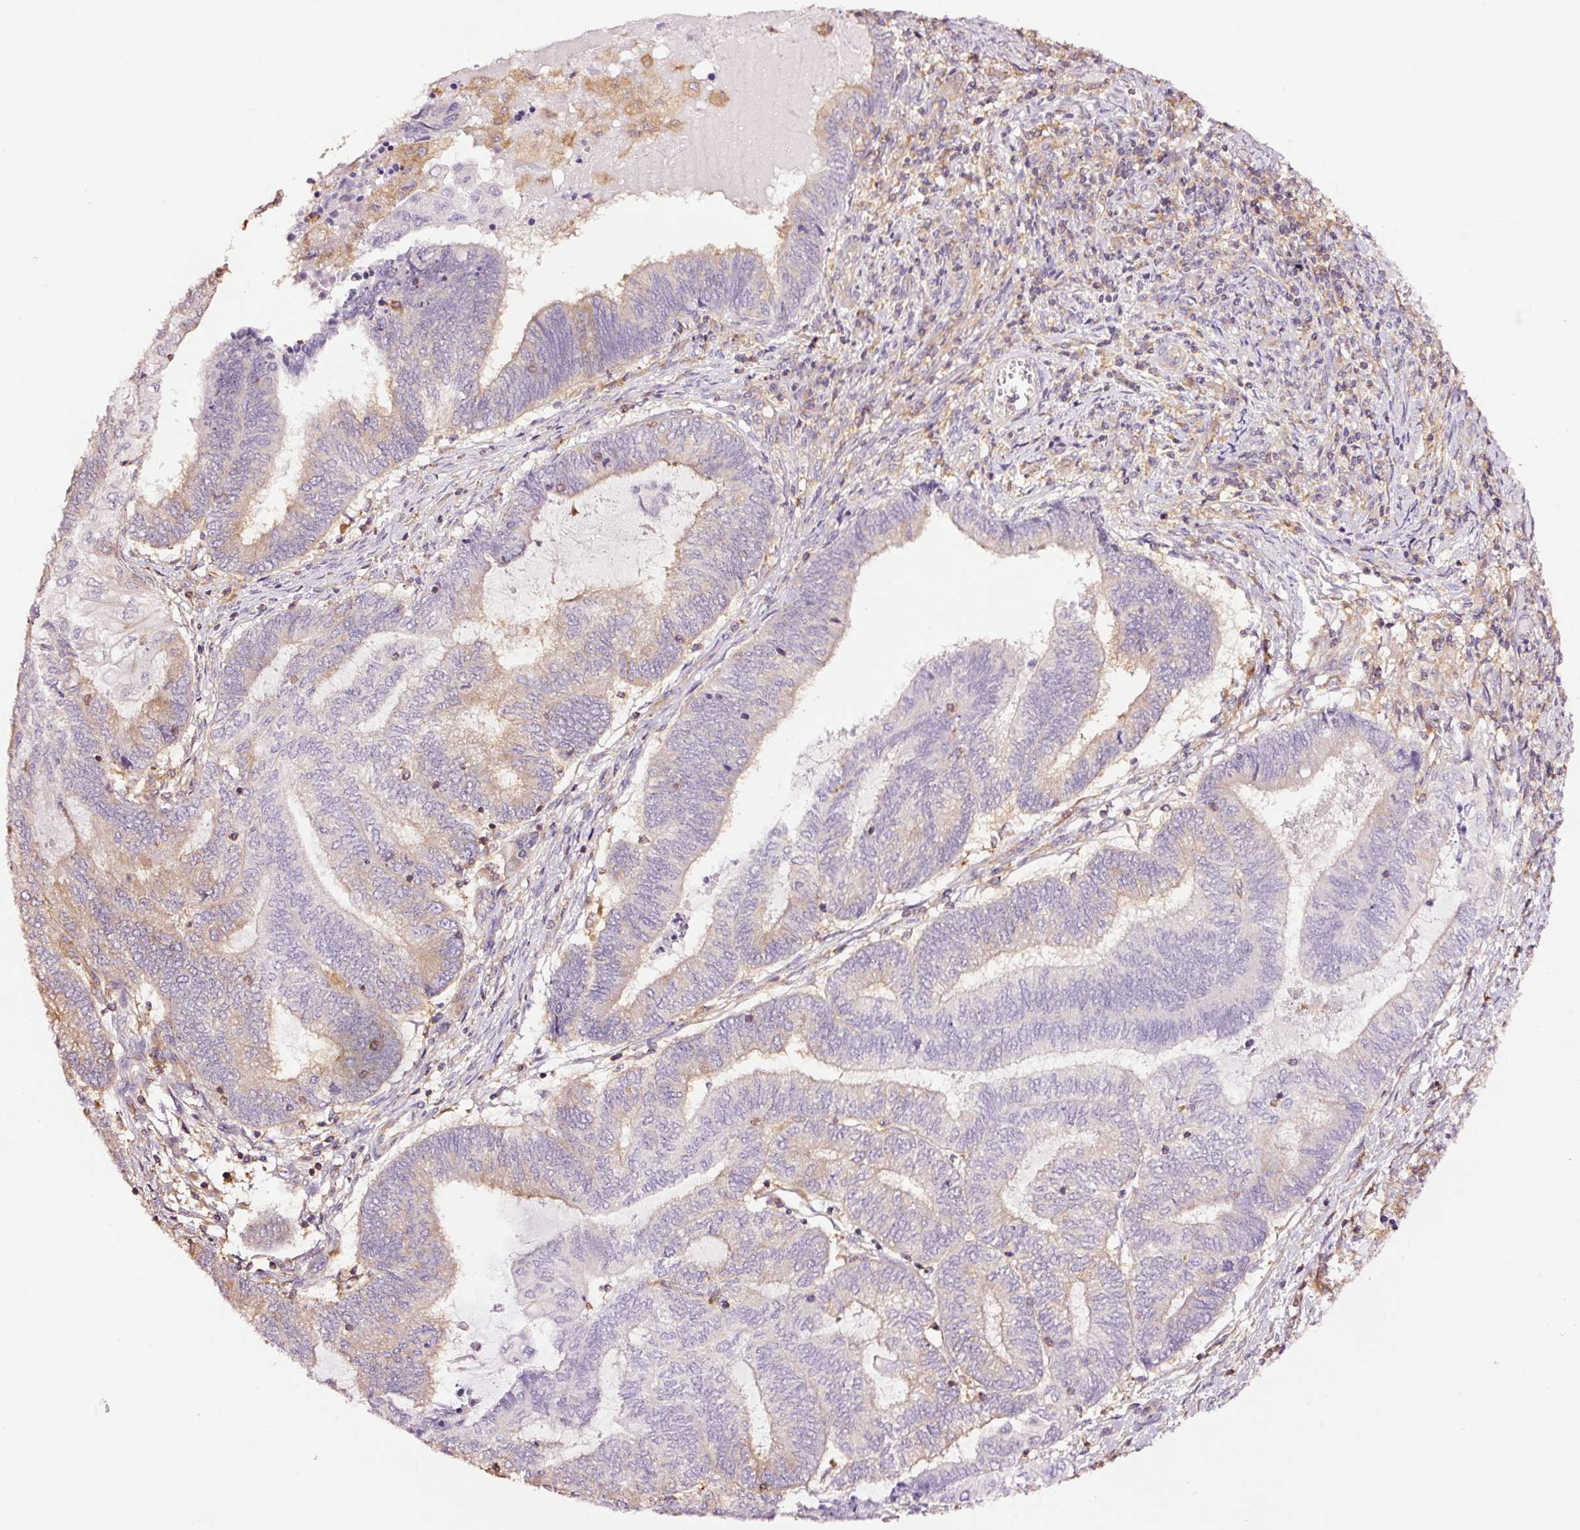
{"staining": {"intensity": "moderate", "quantity": "<25%", "location": "cytoplasmic/membranous"}, "tissue": "endometrial cancer", "cell_type": "Tumor cells", "image_type": "cancer", "snomed": [{"axis": "morphology", "description": "Adenocarcinoma, NOS"}, {"axis": "topography", "description": "Uterus"}, {"axis": "topography", "description": "Endometrium"}], "caption": "High-magnification brightfield microscopy of endometrial cancer (adenocarcinoma) stained with DAB (3,3'-diaminobenzidine) (brown) and counterstained with hematoxylin (blue). tumor cells exhibit moderate cytoplasmic/membranous positivity is appreciated in approximately<25% of cells. (DAB IHC with brightfield microscopy, high magnification).", "gene": "METAP1", "patient": {"sex": "female", "age": 70}}